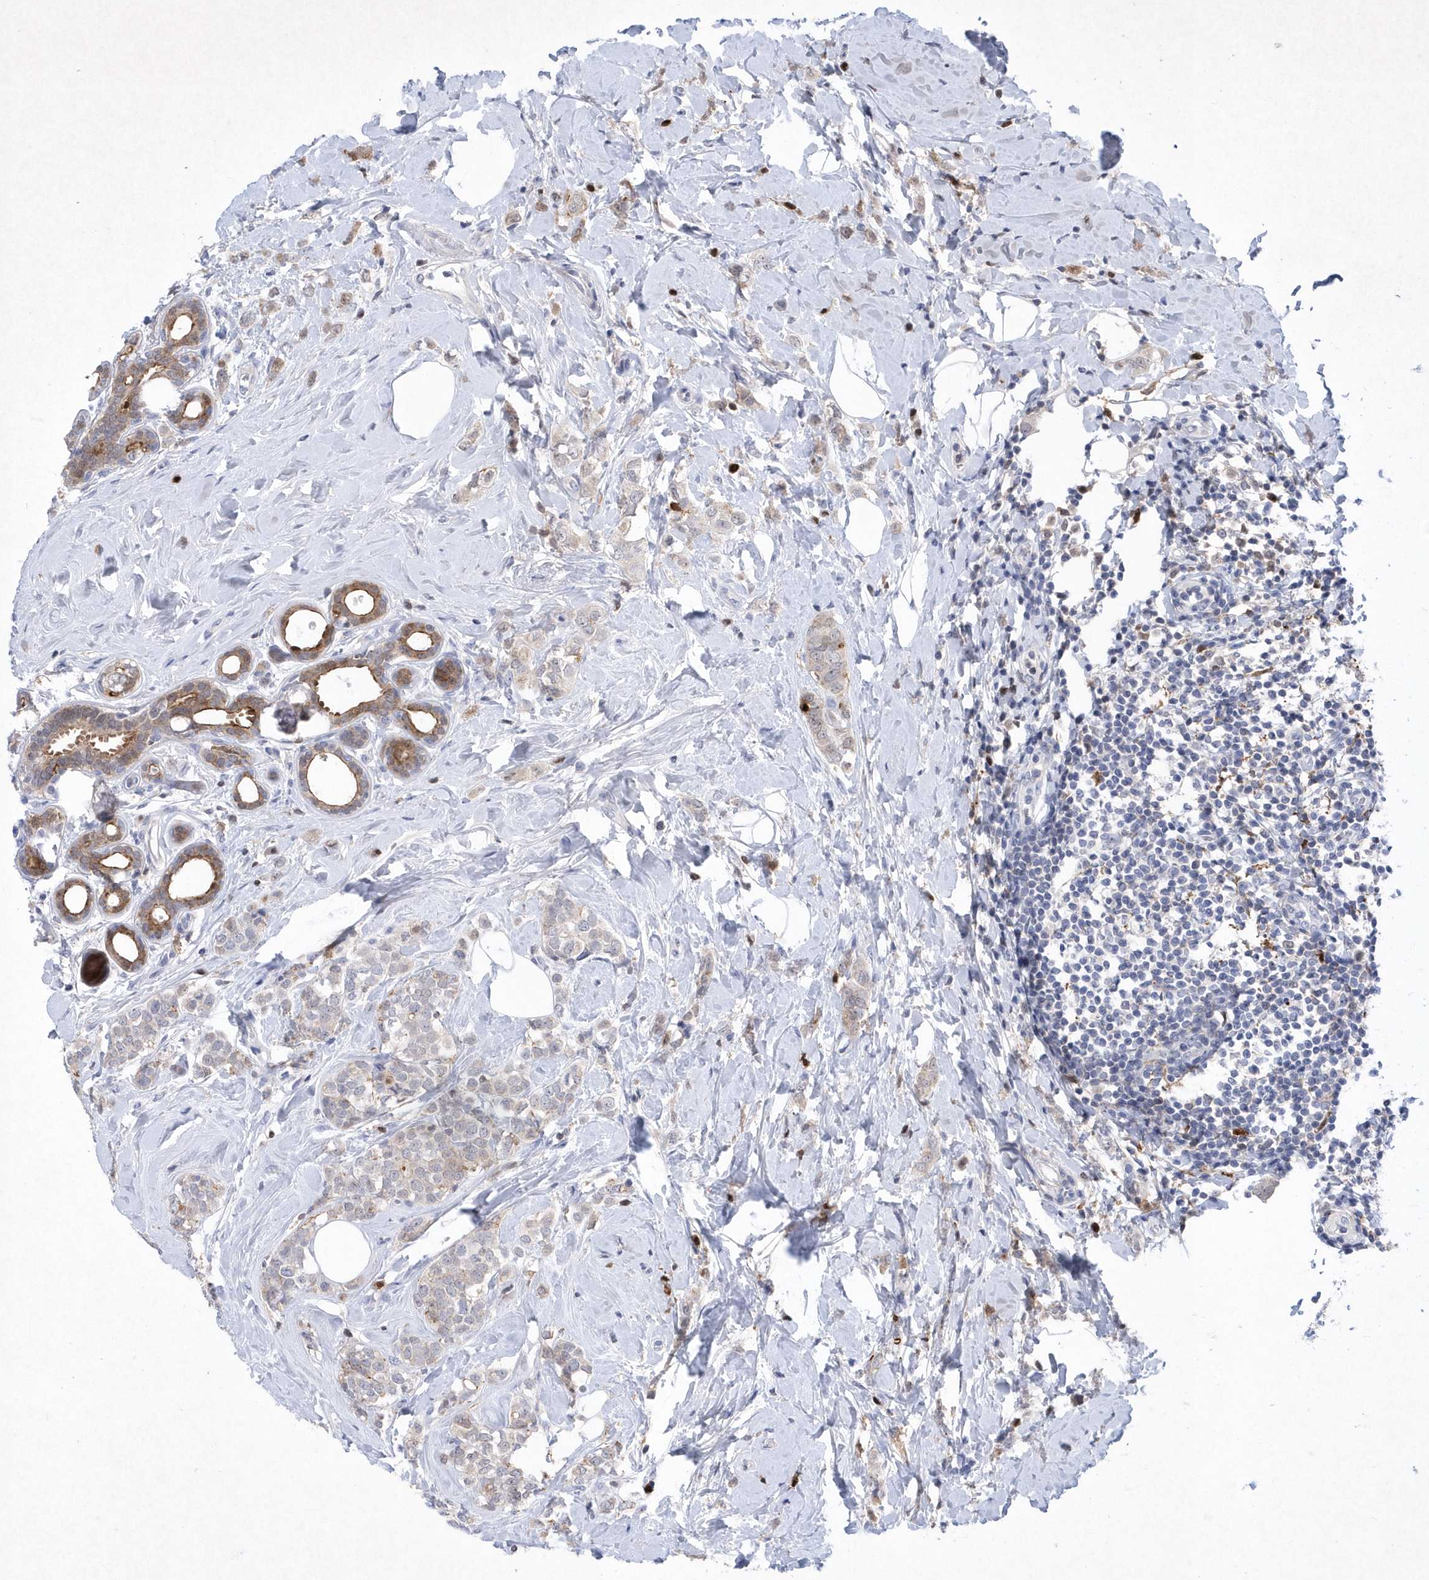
{"staining": {"intensity": "negative", "quantity": "none", "location": "none"}, "tissue": "breast cancer", "cell_type": "Tumor cells", "image_type": "cancer", "snomed": [{"axis": "morphology", "description": "Lobular carcinoma"}, {"axis": "topography", "description": "Breast"}], "caption": "Immunohistochemistry (IHC) histopathology image of neoplastic tissue: breast cancer stained with DAB reveals no significant protein staining in tumor cells. Brightfield microscopy of IHC stained with DAB (brown) and hematoxylin (blue), captured at high magnification.", "gene": "BHLHA15", "patient": {"sex": "female", "age": 47}}